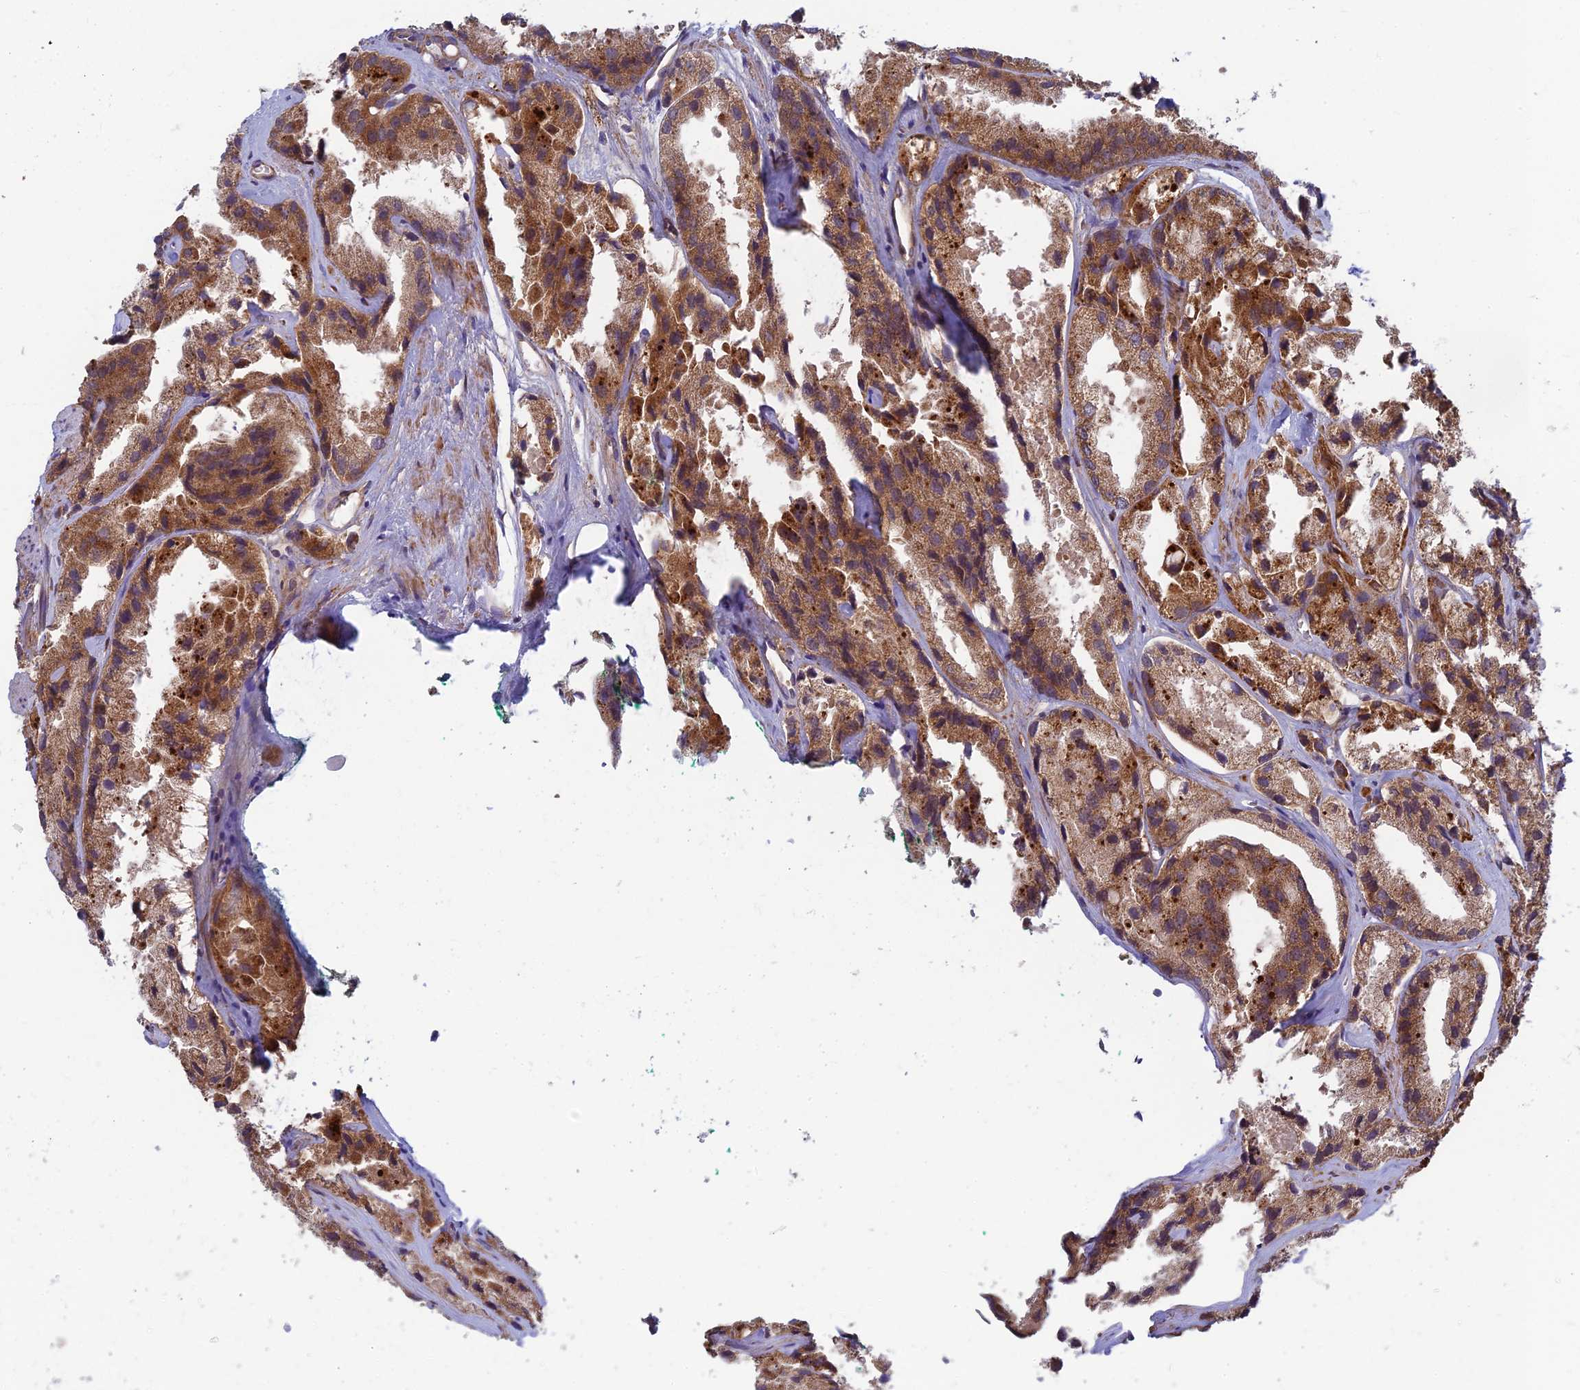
{"staining": {"intensity": "moderate", "quantity": ">75%", "location": "cytoplasmic/membranous"}, "tissue": "prostate cancer", "cell_type": "Tumor cells", "image_type": "cancer", "snomed": [{"axis": "morphology", "description": "Adenocarcinoma, High grade"}, {"axis": "topography", "description": "Prostate"}], "caption": "IHC (DAB (3,3'-diaminobenzidine)) staining of adenocarcinoma (high-grade) (prostate) shows moderate cytoplasmic/membranous protein expression in approximately >75% of tumor cells. (brown staining indicates protein expression, while blue staining denotes nuclei).", "gene": "INCA1", "patient": {"sex": "male", "age": 66}}